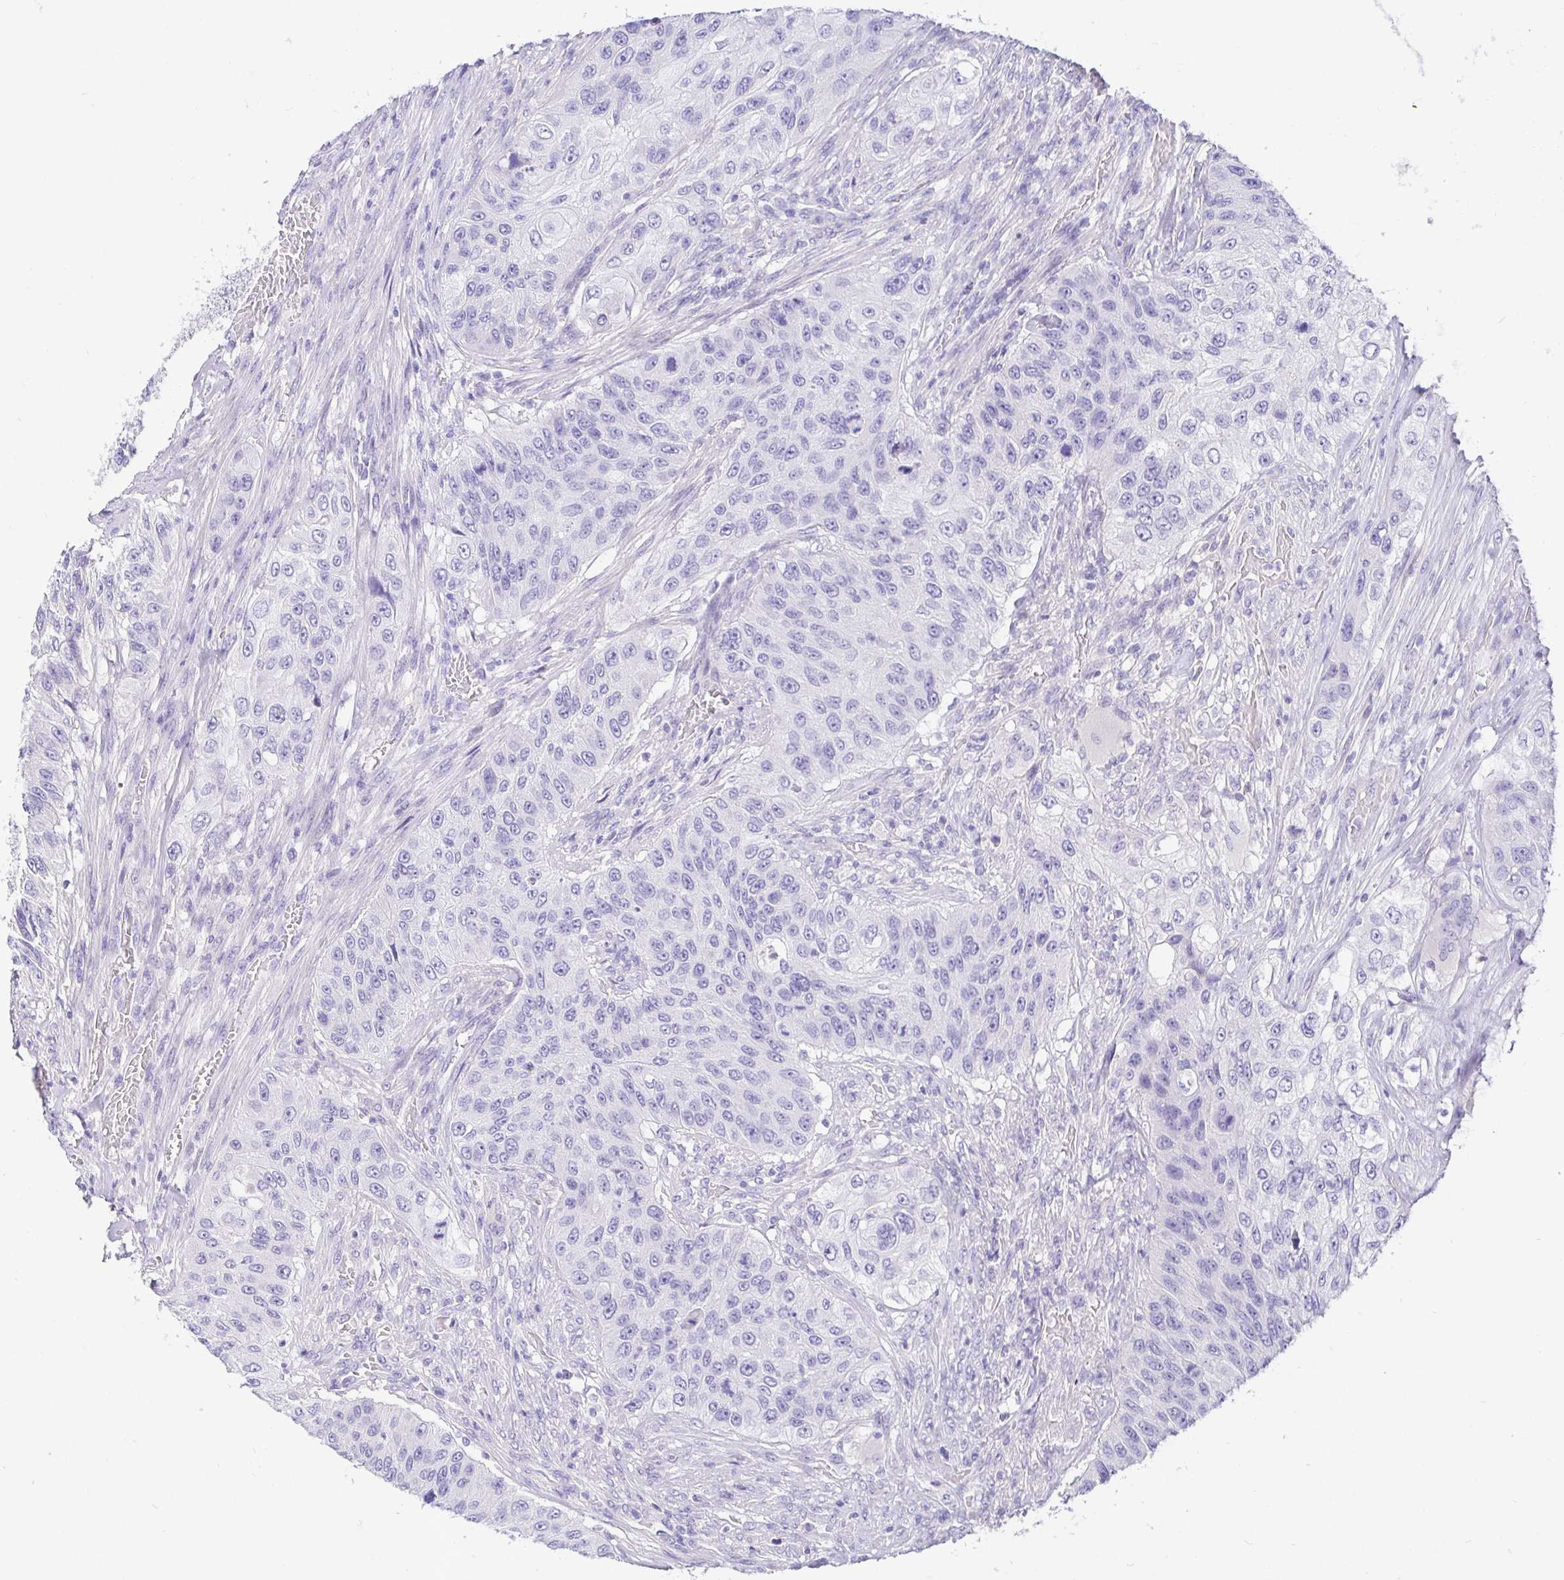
{"staining": {"intensity": "negative", "quantity": "none", "location": "none"}, "tissue": "urothelial cancer", "cell_type": "Tumor cells", "image_type": "cancer", "snomed": [{"axis": "morphology", "description": "Urothelial carcinoma, High grade"}, {"axis": "topography", "description": "Urinary bladder"}], "caption": "Immunohistochemical staining of human urothelial cancer displays no significant expression in tumor cells. The staining is performed using DAB (3,3'-diaminobenzidine) brown chromogen with nuclei counter-stained in using hematoxylin.", "gene": "TPTE", "patient": {"sex": "female", "age": 60}}